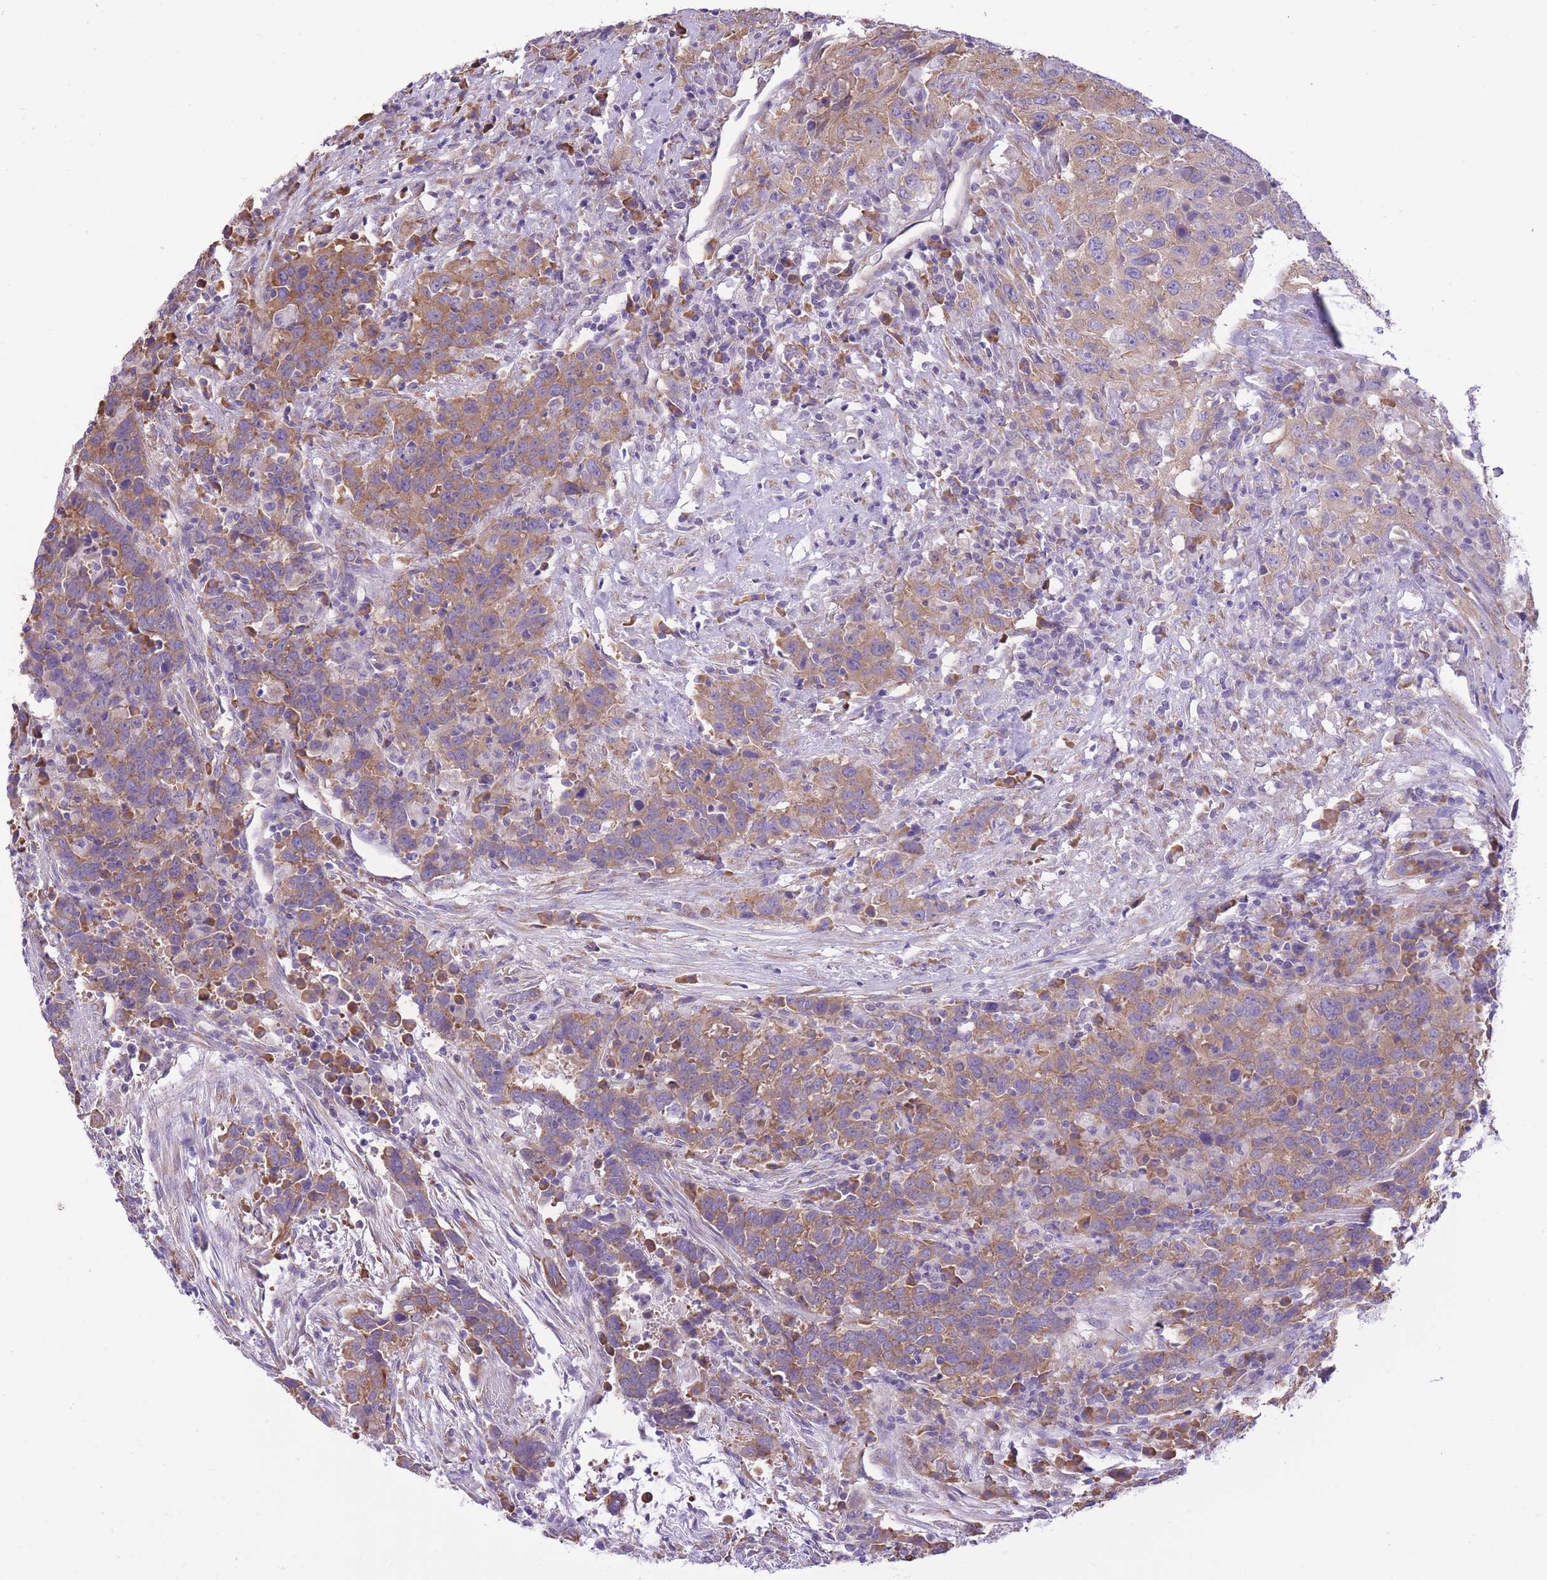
{"staining": {"intensity": "moderate", "quantity": ">75%", "location": "cytoplasmic/membranous"}, "tissue": "urothelial cancer", "cell_type": "Tumor cells", "image_type": "cancer", "snomed": [{"axis": "morphology", "description": "Urothelial carcinoma, High grade"}, {"axis": "topography", "description": "Urinary bladder"}], "caption": "This is a micrograph of IHC staining of high-grade urothelial carcinoma, which shows moderate staining in the cytoplasmic/membranous of tumor cells.", "gene": "ZNF501", "patient": {"sex": "male", "age": 61}}